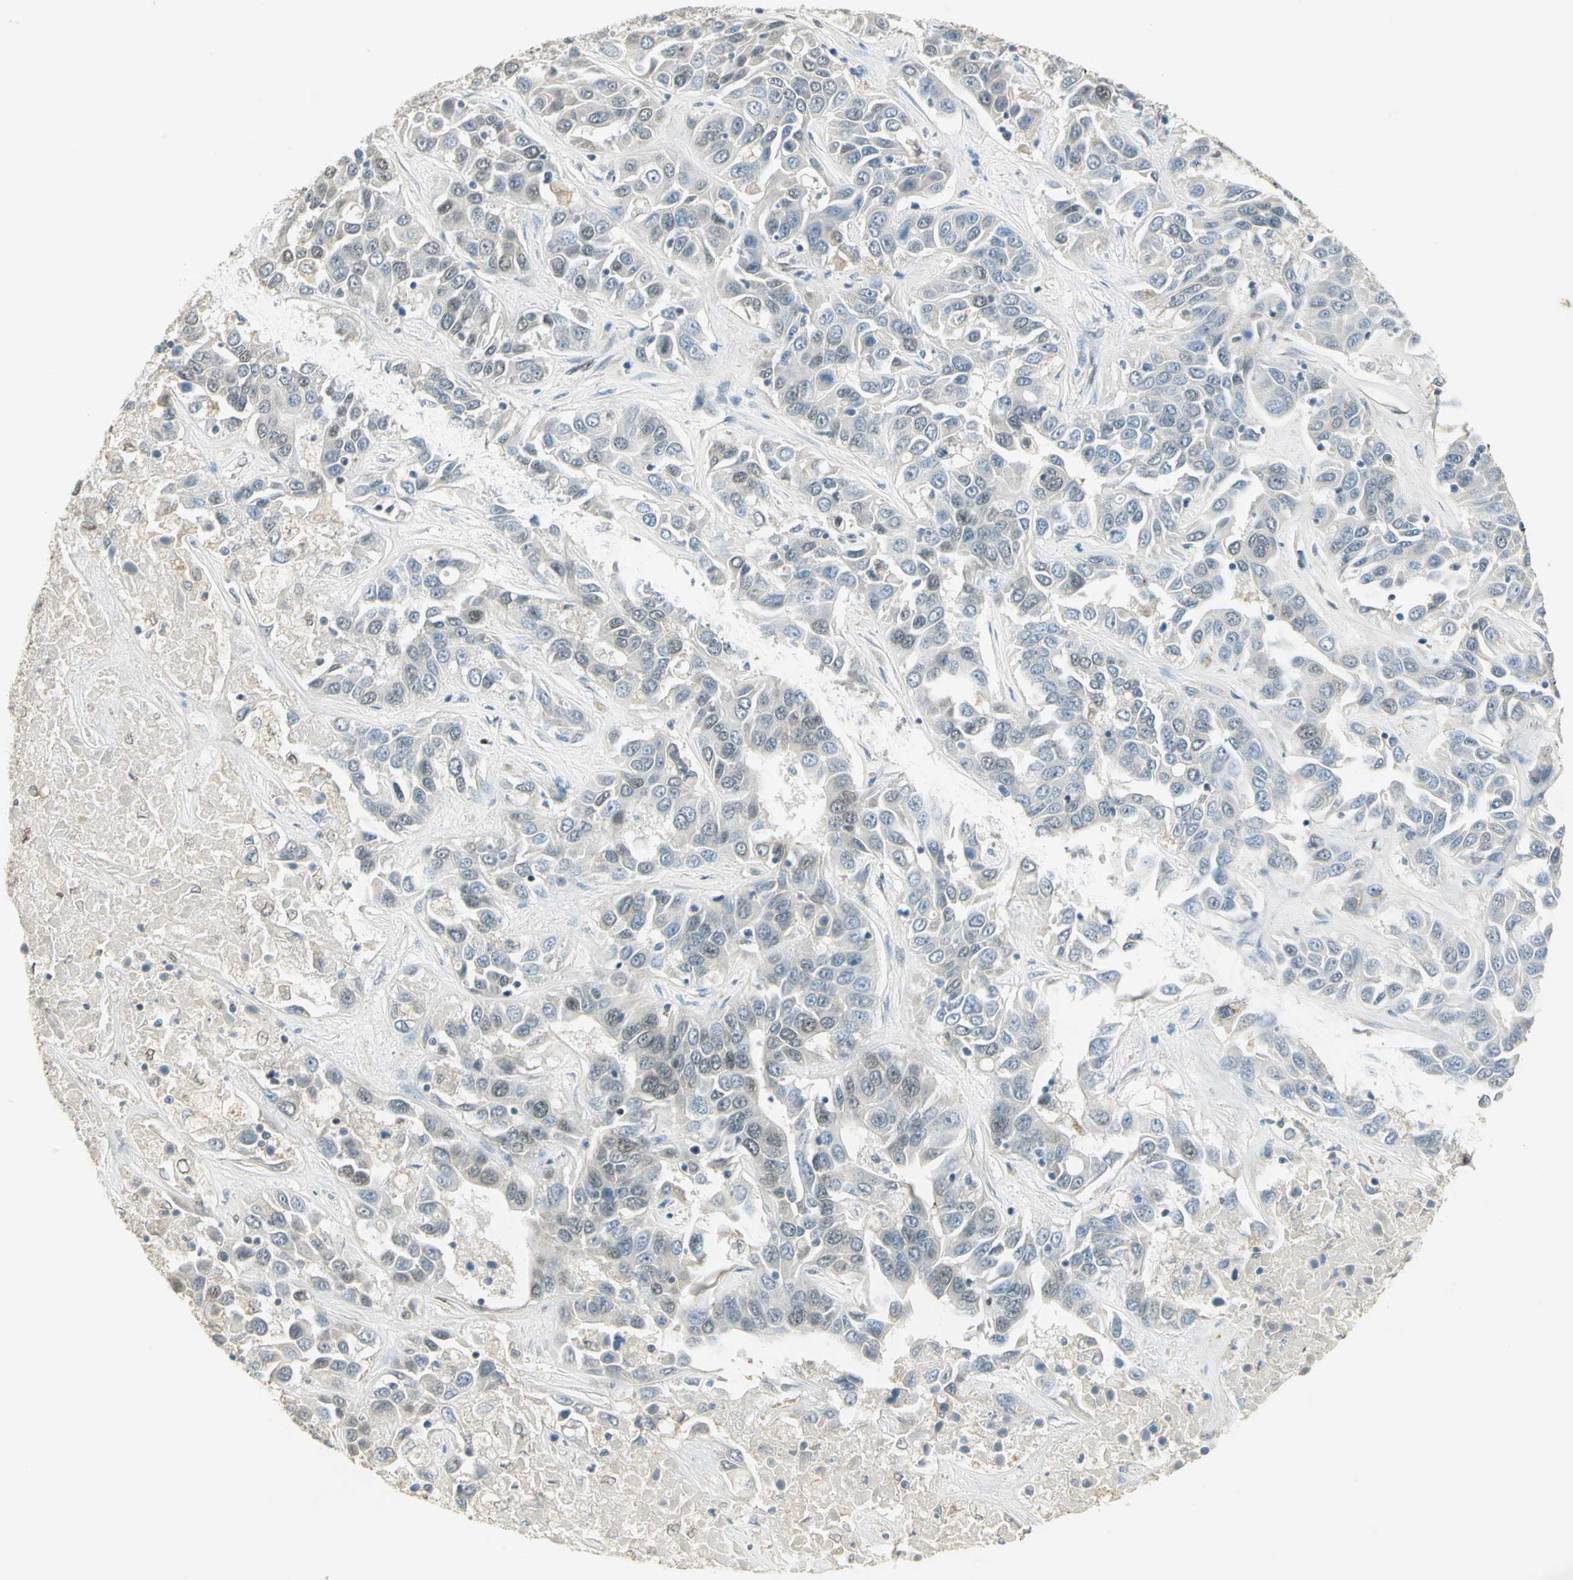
{"staining": {"intensity": "negative", "quantity": "none", "location": "none"}, "tissue": "liver cancer", "cell_type": "Tumor cells", "image_type": "cancer", "snomed": [{"axis": "morphology", "description": "Cholangiocarcinoma"}, {"axis": "topography", "description": "Liver"}], "caption": "Liver cancer (cholangiocarcinoma) was stained to show a protein in brown. There is no significant positivity in tumor cells.", "gene": "AK6", "patient": {"sex": "female", "age": 52}}